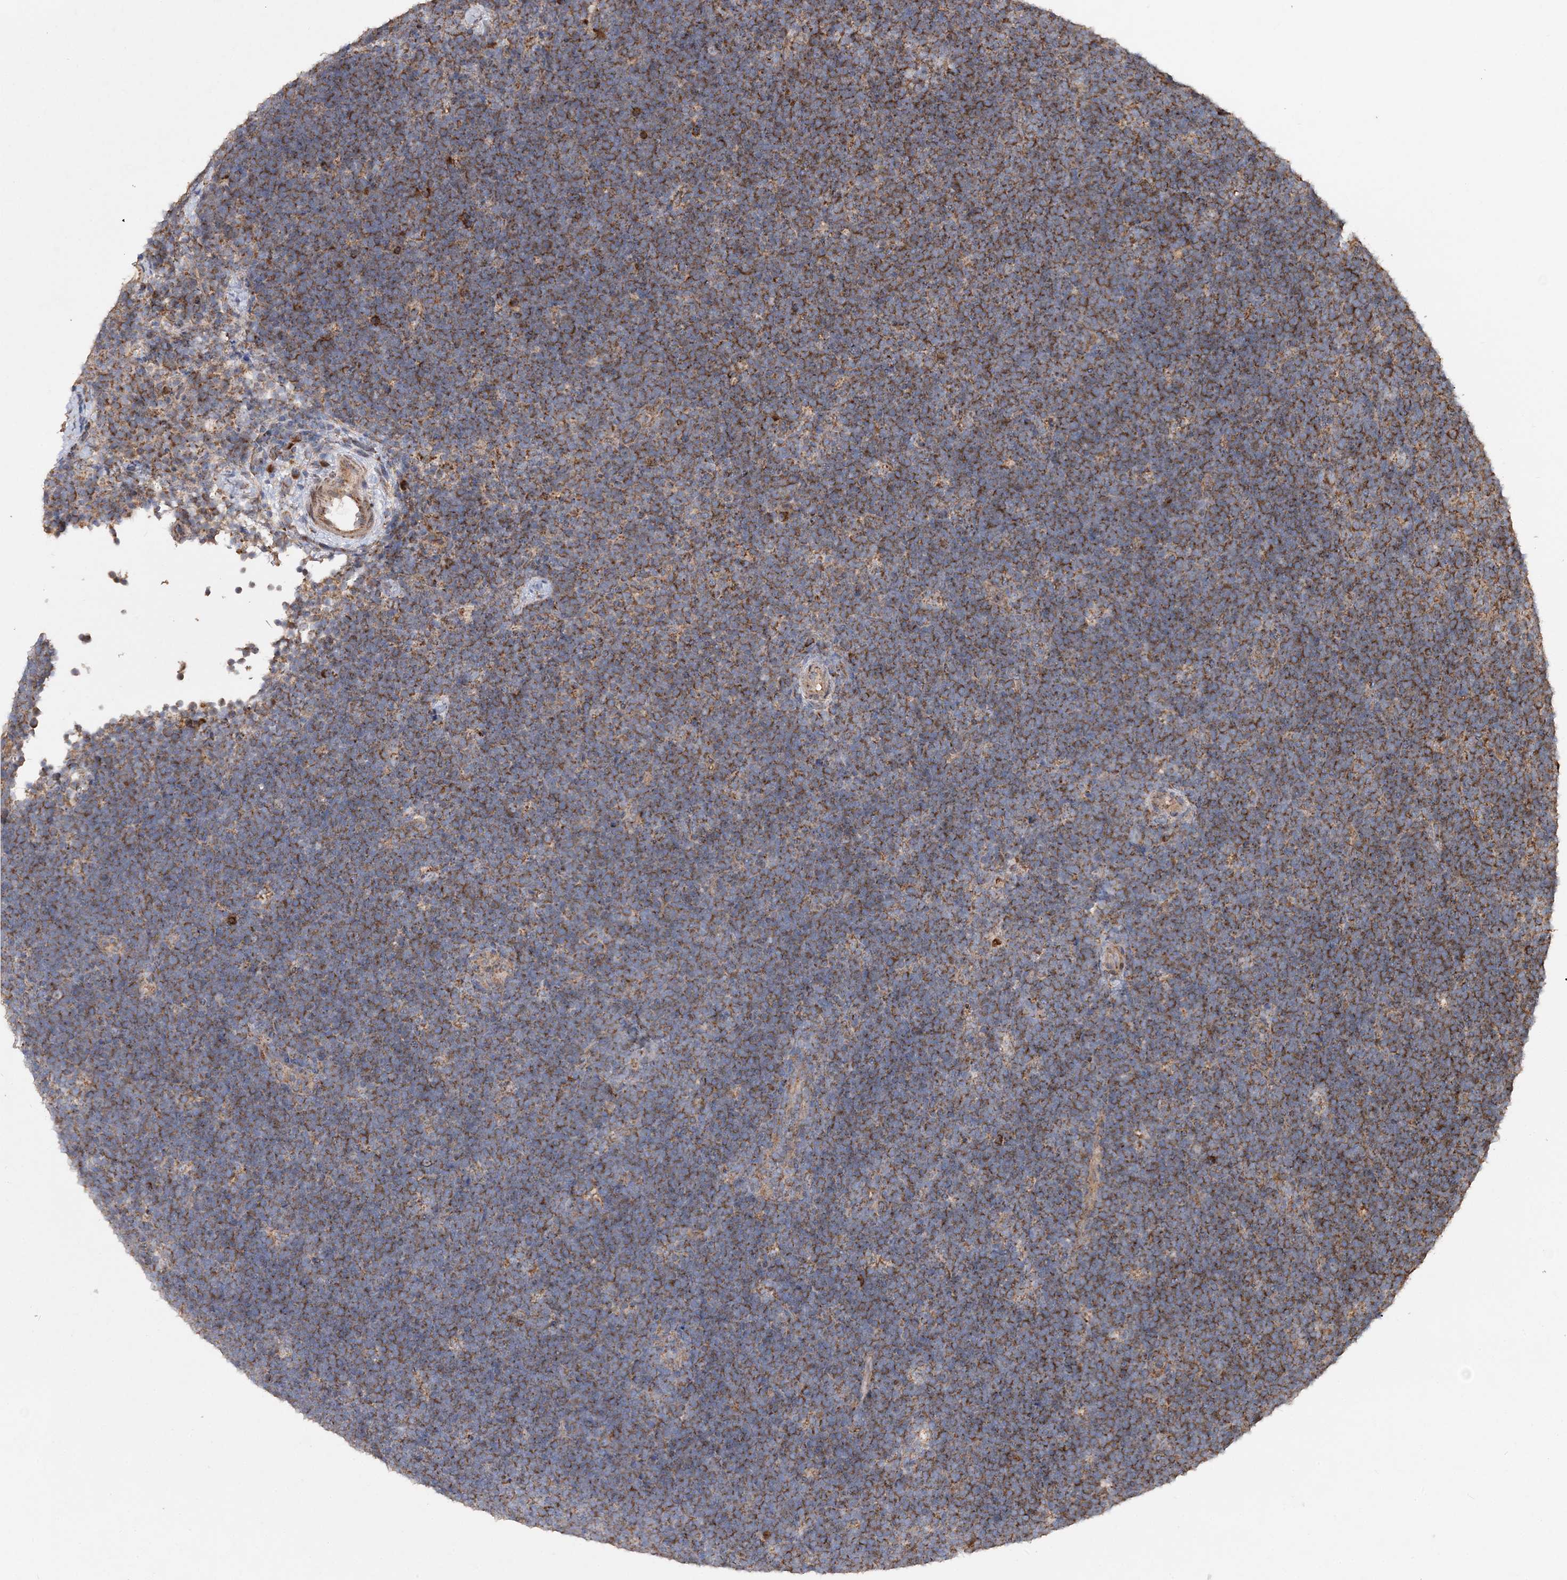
{"staining": {"intensity": "moderate", "quantity": ">75%", "location": "cytoplasmic/membranous"}, "tissue": "lymphoma", "cell_type": "Tumor cells", "image_type": "cancer", "snomed": [{"axis": "morphology", "description": "Malignant lymphoma, non-Hodgkin's type, High grade"}, {"axis": "topography", "description": "Lymph node"}], "caption": "Immunohistochemistry (IHC) photomicrograph of human malignant lymphoma, non-Hodgkin's type (high-grade) stained for a protein (brown), which displays medium levels of moderate cytoplasmic/membranous expression in approximately >75% of tumor cells.", "gene": "POC5", "patient": {"sex": "male", "age": 13}}